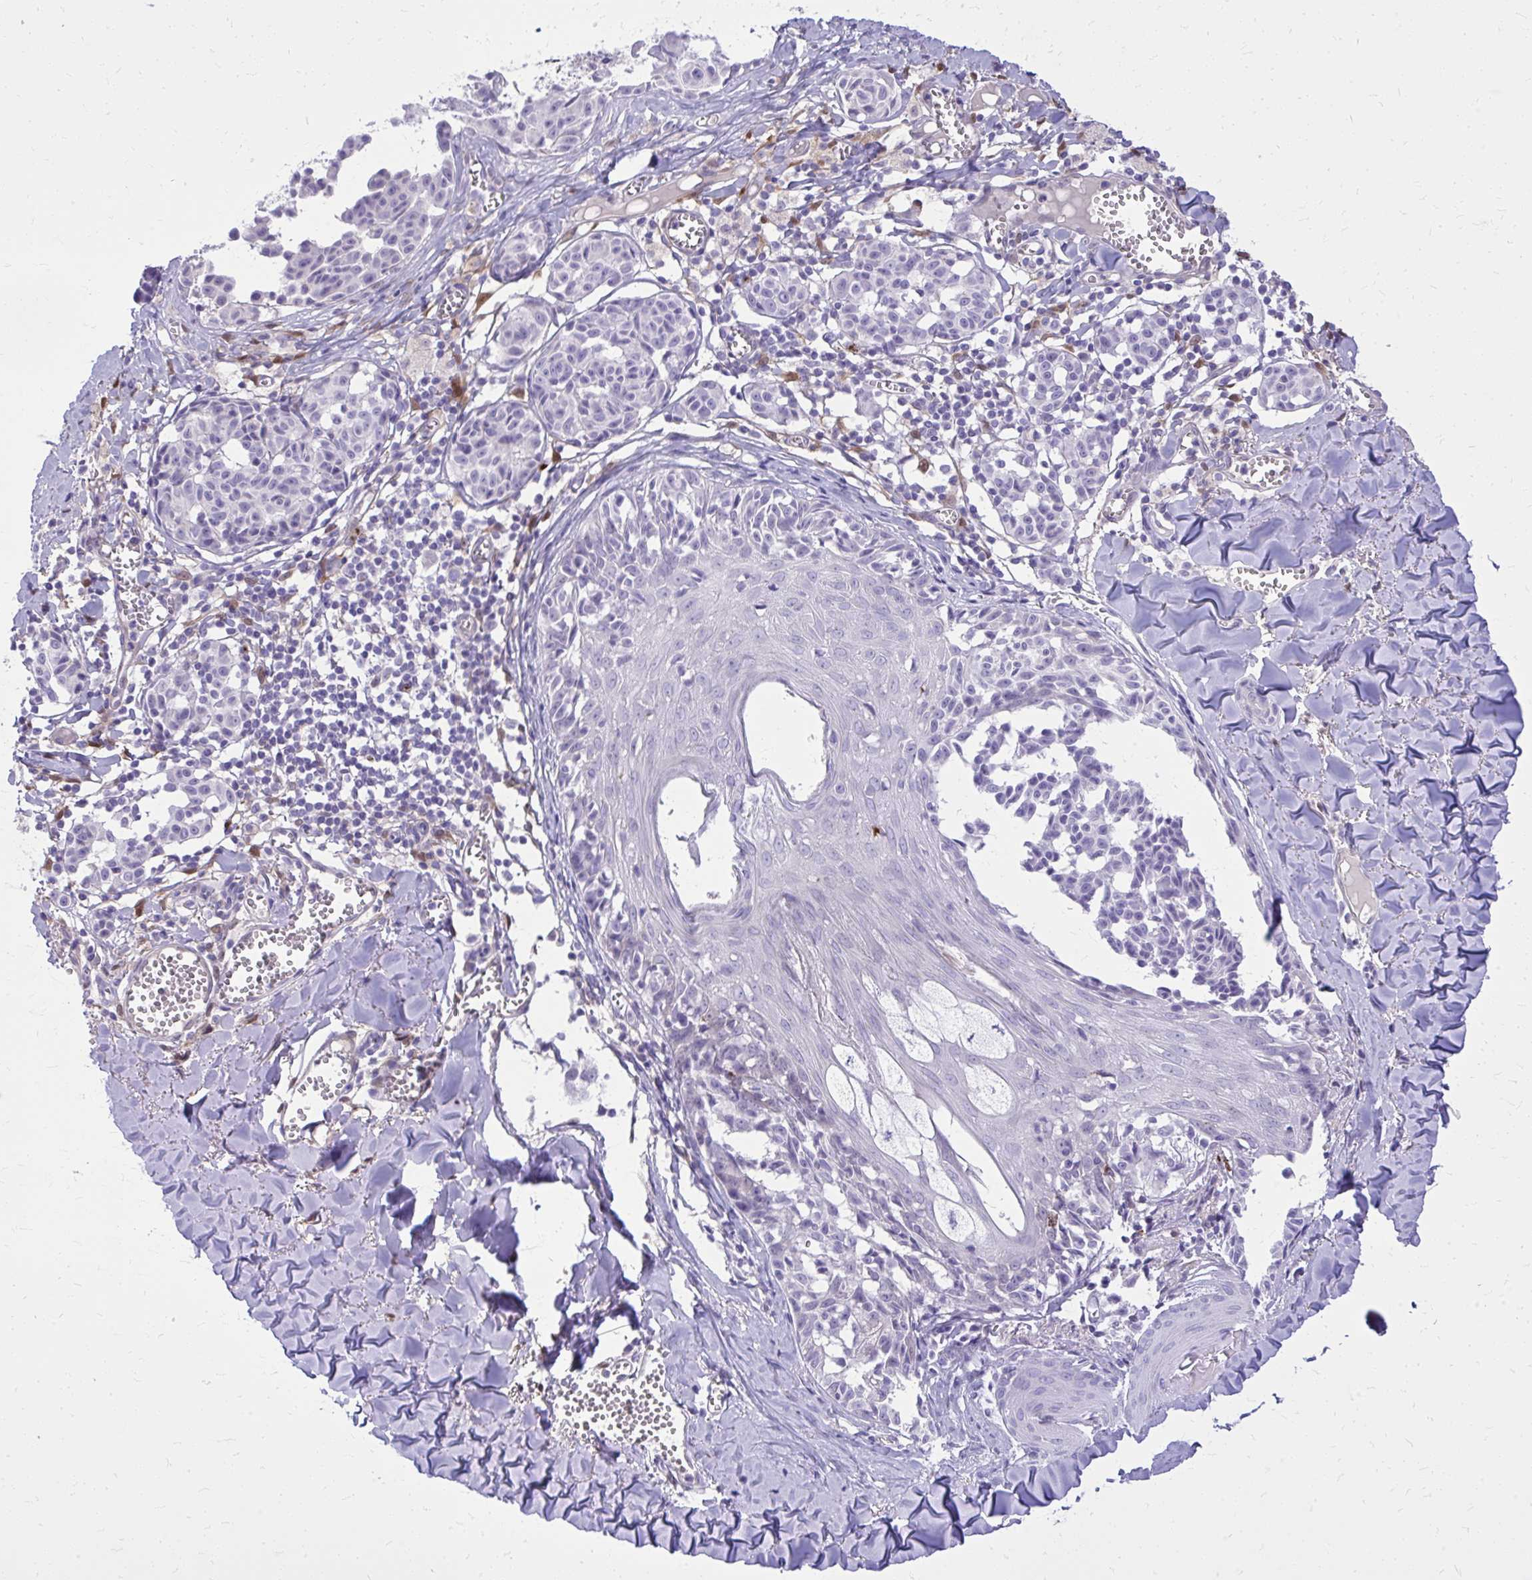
{"staining": {"intensity": "negative", "quantity": "none", "location": "none"}, "tissue": "melanoma", "cell_type": "Tumor cells", "image_type": "cancer", "snomed": [{"axis": "morphology", "description": "Malignant melanoma, NOS"}, {"axis": "topography", "description": "Skin"}], "caption": "Photomicrograph shows no protein expression in tumor cells of malignant melanoma tissue.", "gene": "NNMT", "patient": {"sex": "female", "age": 43}}